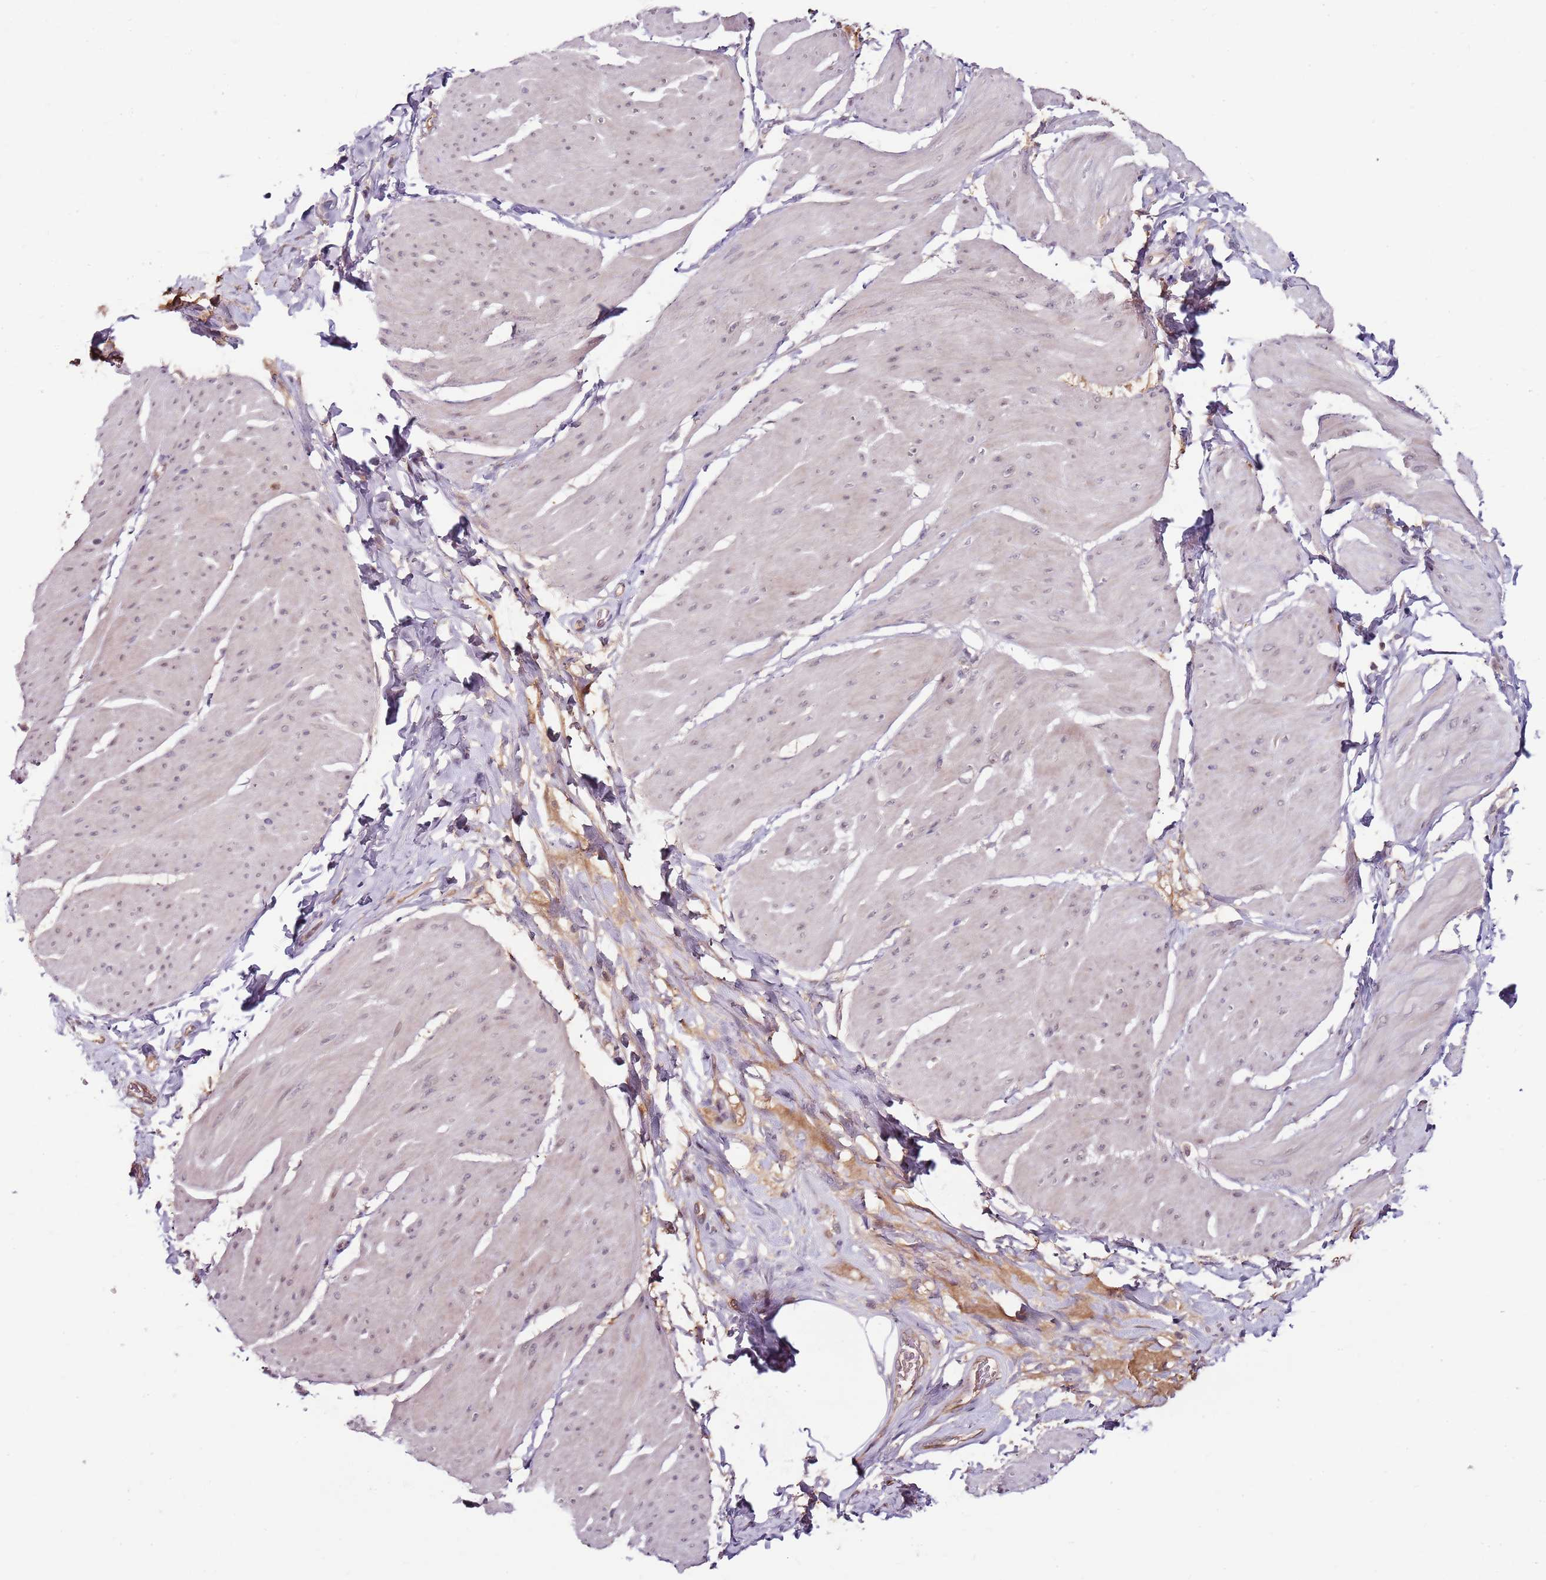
{"staining": {"intensity": "negative", "quantity": "none", "location": "none"}, "tissue": "smooth muscle", "cell_type": "Smooth muscle cells", "image_type": "normal", "snomed": [{"axis": "morphology", "description": "Urothelial carcinoma, High grade"}, {"axis": "topography", "description": "Urinary bladder"}], "caption": "This is an IHC micrograph of benign human smooth muscle. There is no expression in smooth muscle cells.", "gene": "FBXL22", "patient": {"sex": "male", "age": 46}}